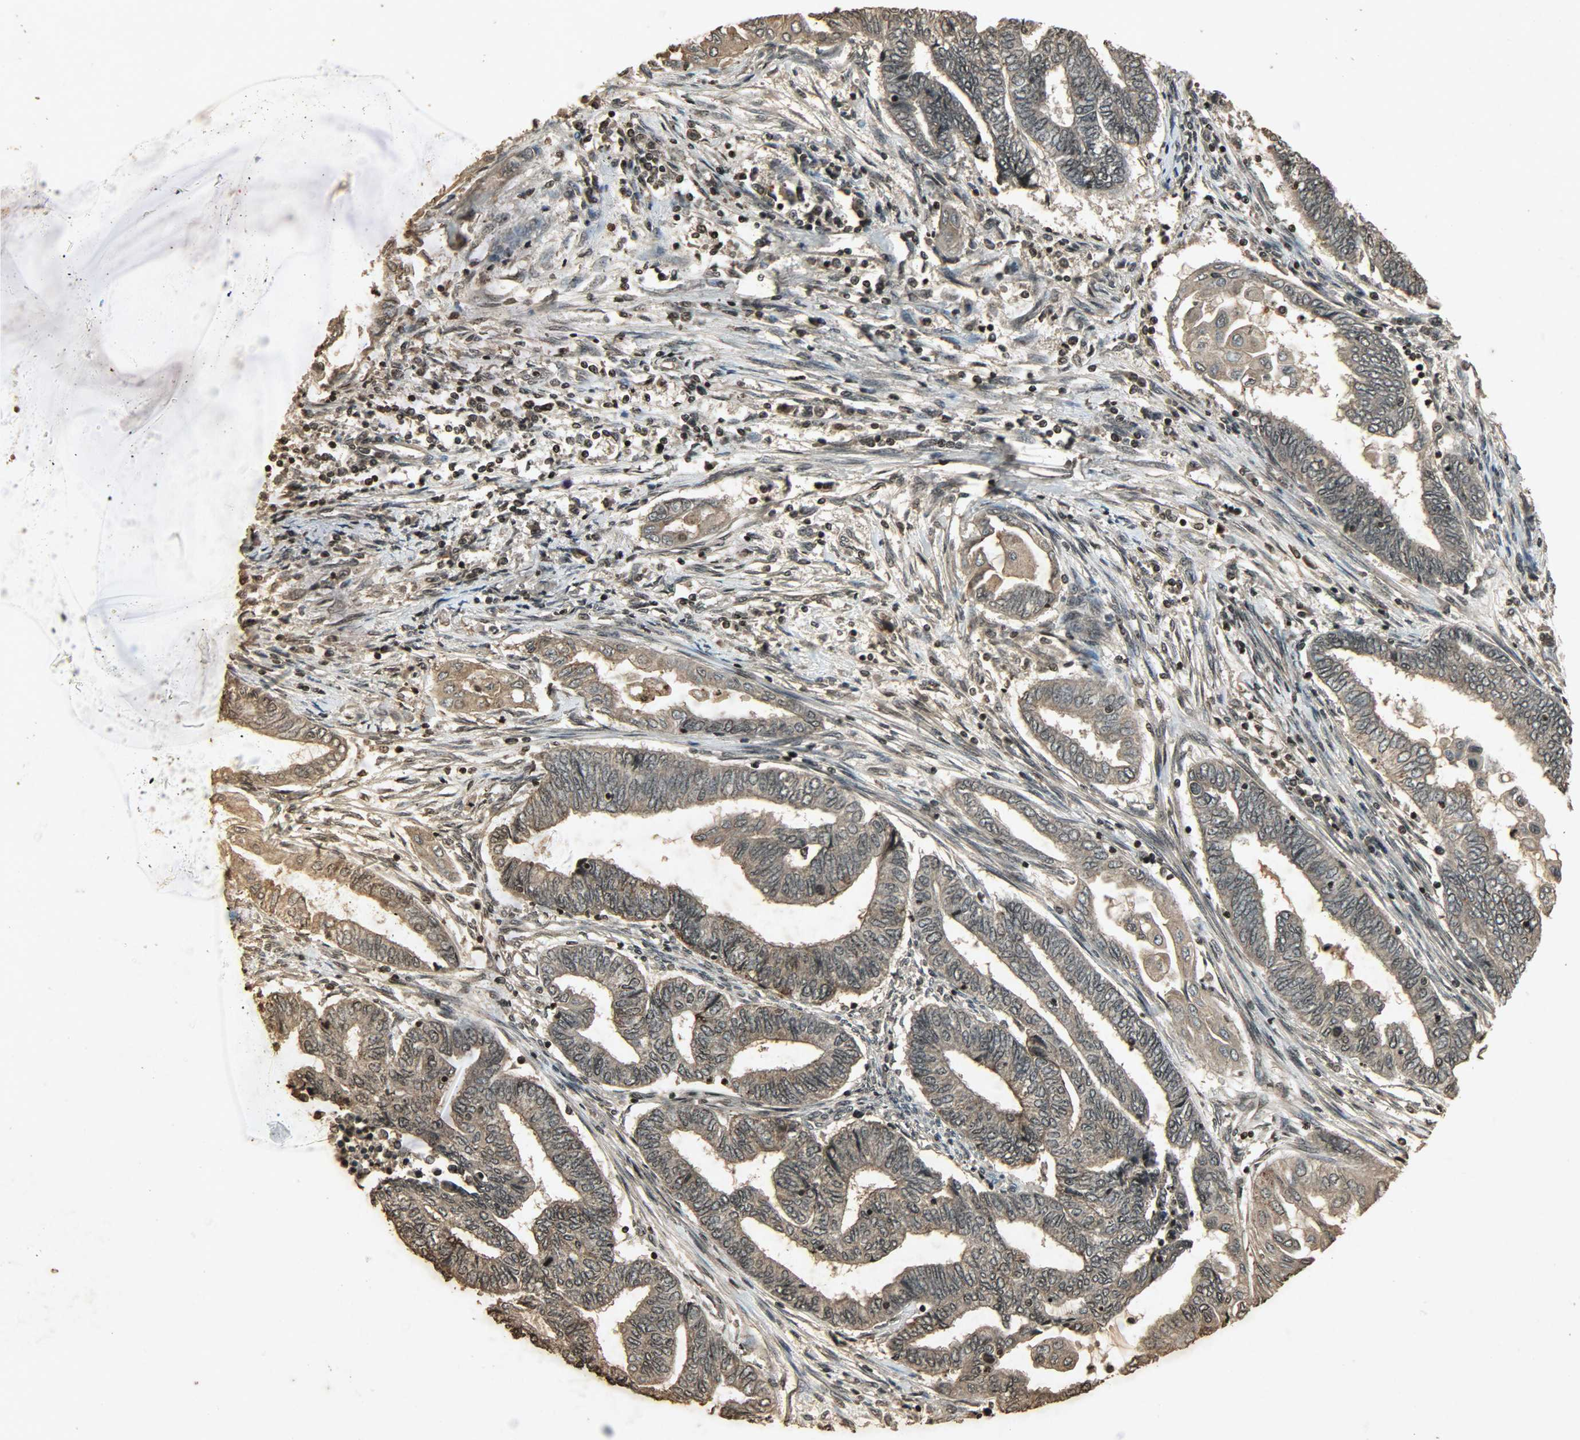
{"staining": {"intensity": "weak", "quantity": ">75%", "location": "cytoplasmic/membranous,nuclear"}, "tissue": "endometrial cancer", "cell_type": "Tumor cells", "image_type": "cancer", "snomed": [{"axis": "morphology", "description": "Adenocarcinoma, NOS"}, {"axis": "topography", "description": "Uterus"}, {"axis": "topography", "description": "Endometrium"}], "caption": "Adenocarcinoma (endometrial) stained for a protein (brown) exhibits weak cytoplasmic/membranous and nuclear positive expression in approximately >75% of tumor cells.", "gene": "PPP3R1", "patient": {"sex": "female", "age": 70}}